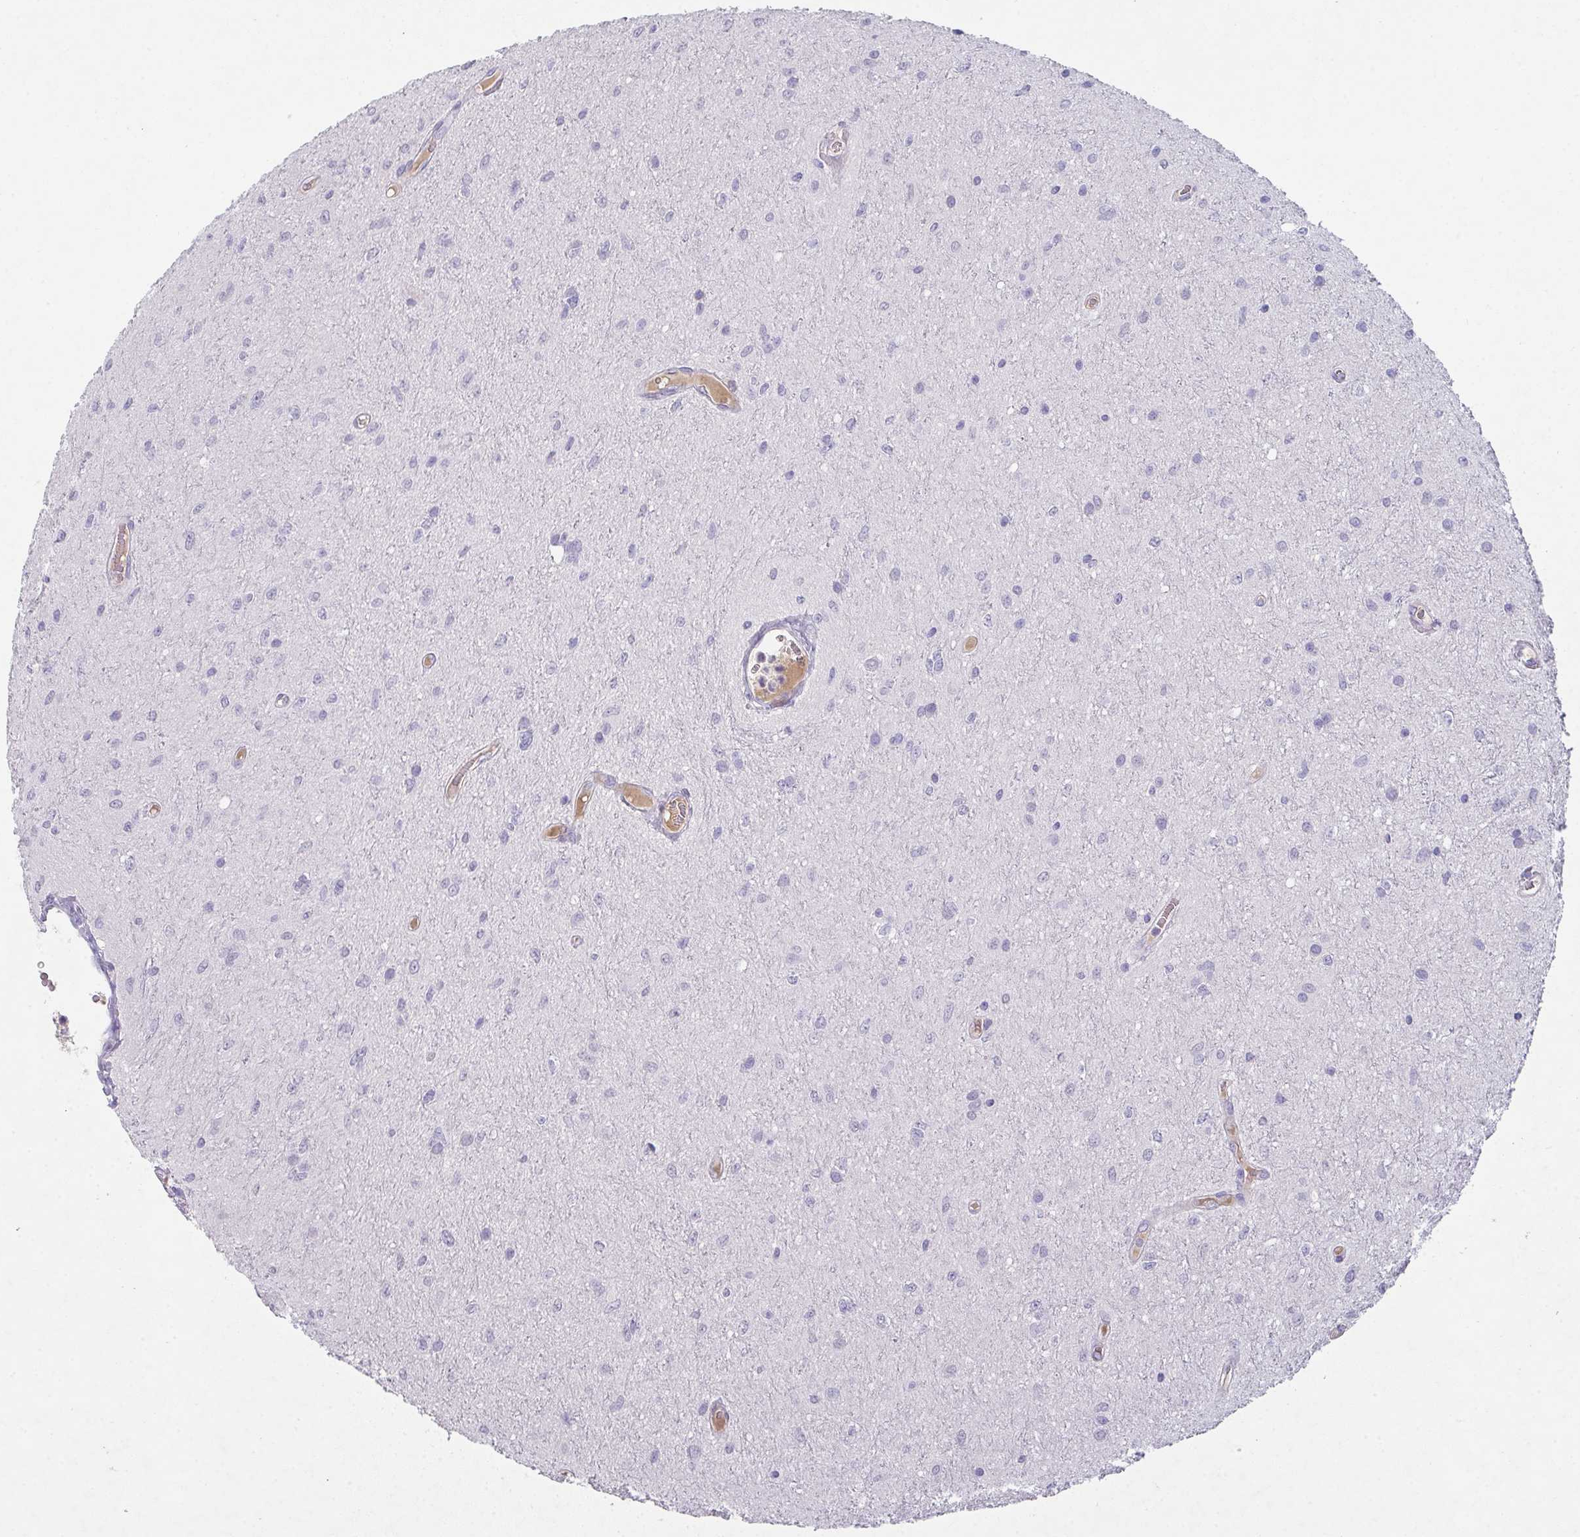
{"staining": {"intensity": "negative", "quantity": "none", "location": "none"}, "tissue": "glioma", "cell_type": "Tumor cells", "image_type": "cancer", "snomed": [{"axis": "morphology", "description": "Glioma, malignant, Low grade"}, {"axis": "topography", "description": "Cerebellum"}], "caption": "Tumor cells show no significant protein expression in glioma.", "gene": "ADAM21", "patient": {"sex": "female", "age": 5}}